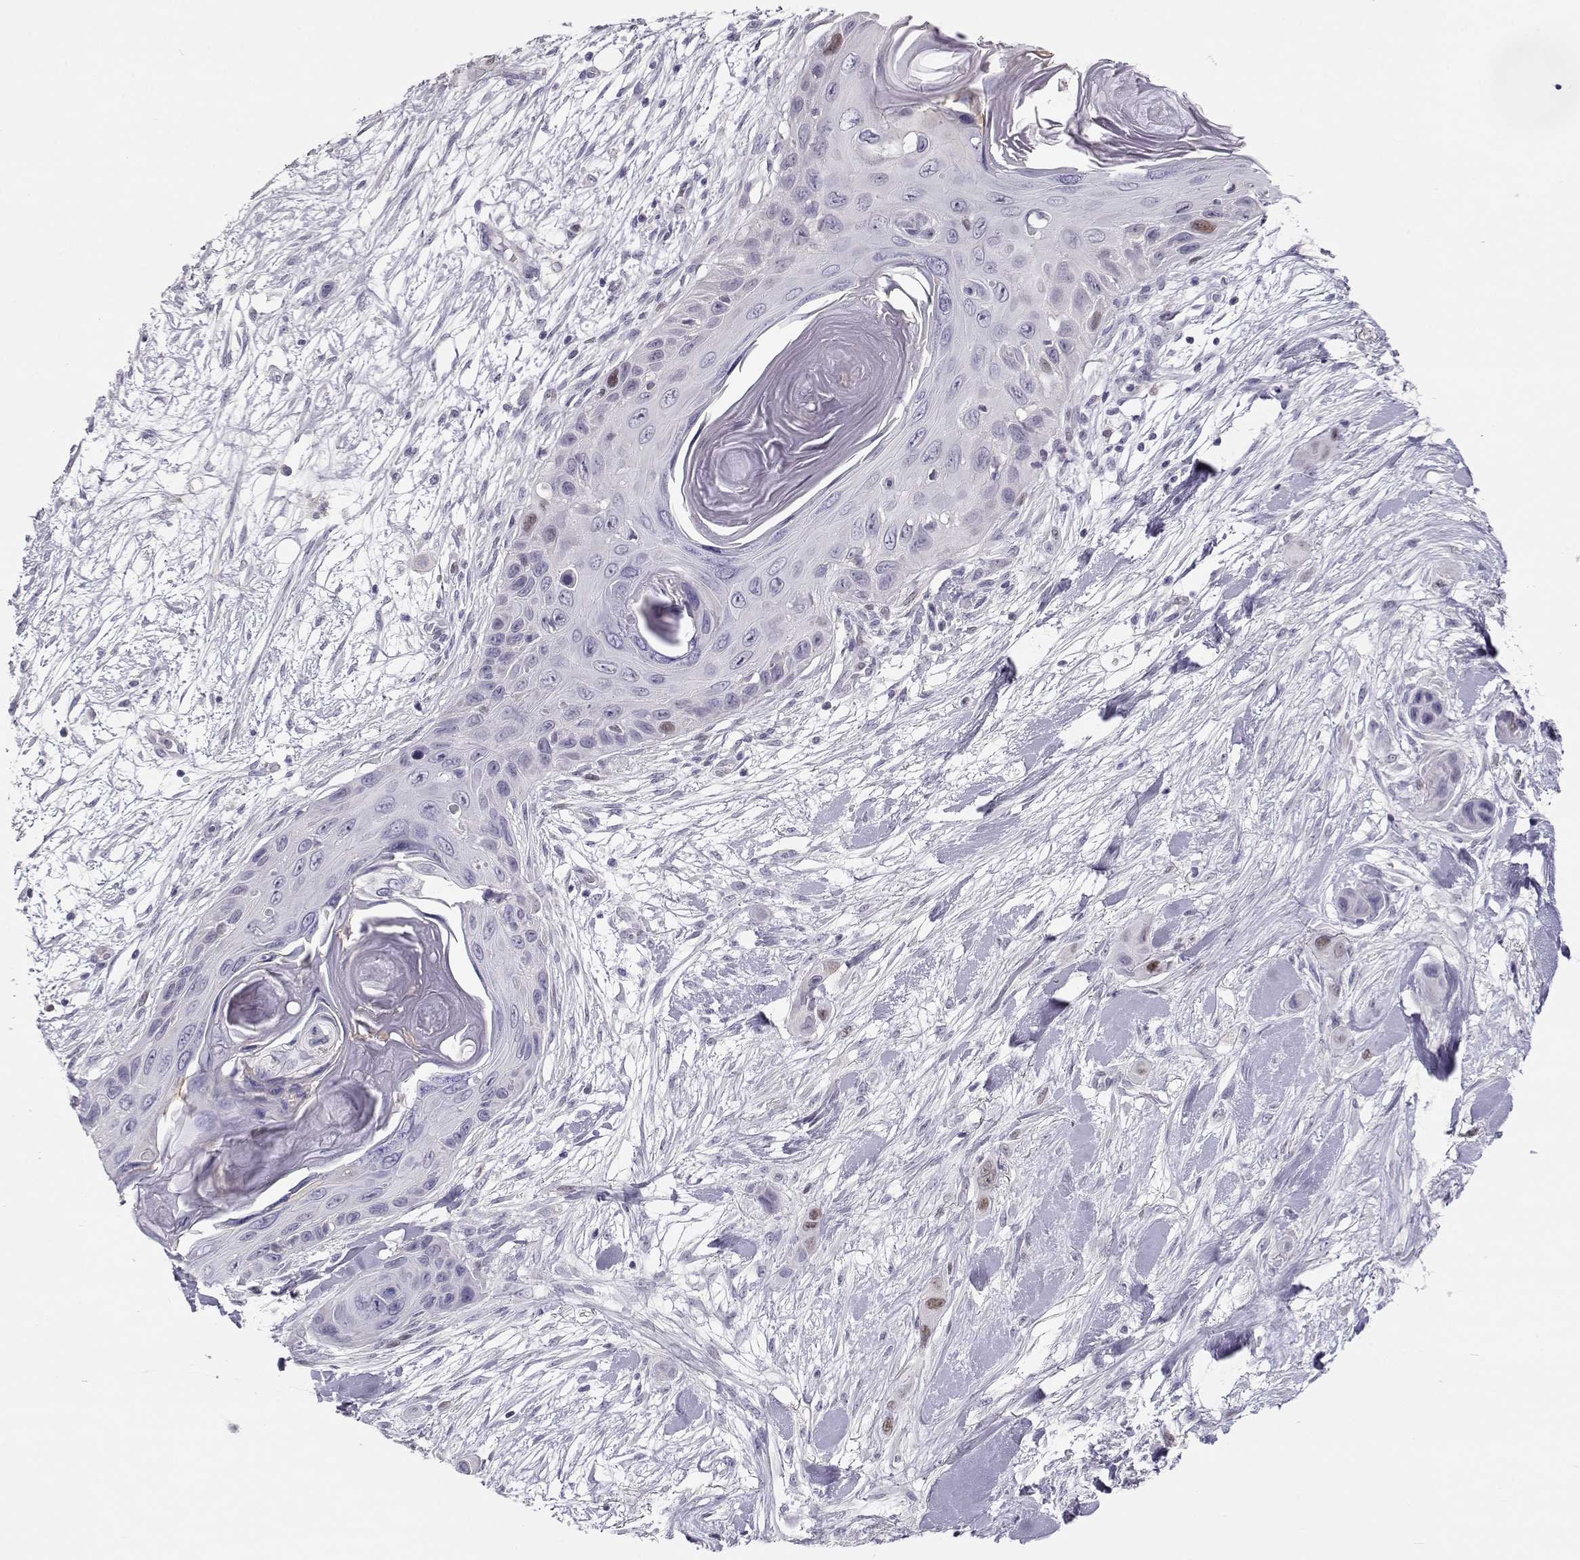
{"staining": {"intensity": "weak", "quantity": "<25%", "location": "nuclear"}, "tissue": "skin cancer", "cell_type": "Tumor cells", "image_type": "cancer", "snomed": [{"axis": "morphology", "description": "Squamous cell carcinoma, NOS"}, {"axis": "topography", "description": "Skin"}], "caption": "Immunohistochemistry (IHC) micrograph of skin cancer (squamous cell carcinoma) stained for a protein (brown), which displays no expression in tumor cells. (DAB (3,3'-diaminobenzidine) immunohistochemistry (IHC) visualized using brightfield microscopy, high magnification).", "gene": "OPN5", "patient": {"sex": "male", "age": 79}}